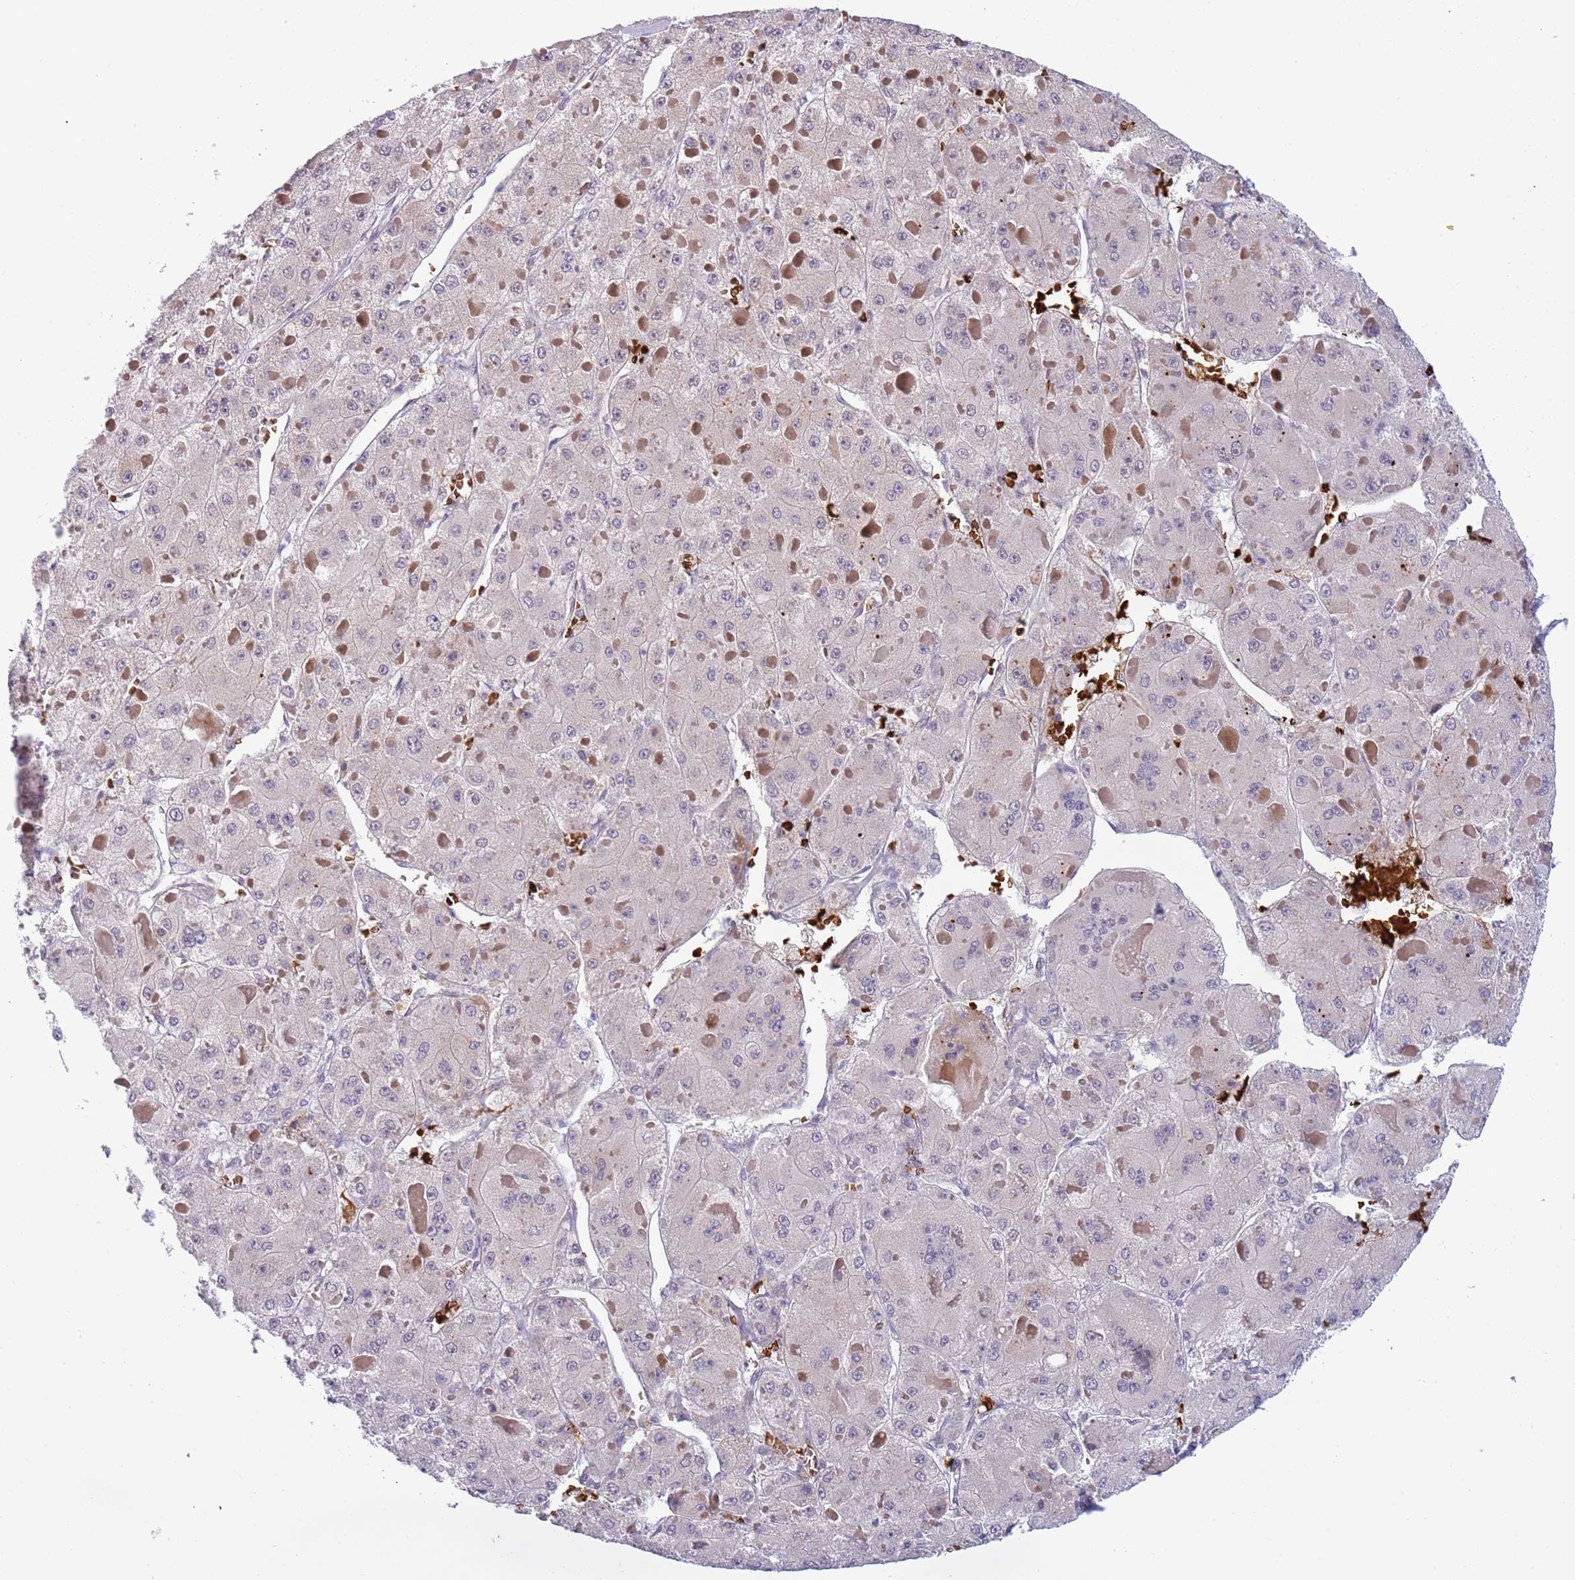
{"staining": {"intensity": "weak", "quantity": "<25%", "location": "cytoplasmic/membranous"}, "tissue": "liver cancer", "cell_type": "Tumor cells", "image_type": "cancer", "snomed": [{"axis": "morphology", "description": "Carcinoma, Hepatocellular, NOS"}, {"axis": "topography", "description": "Liver"}], "caption": "A micrograph of human hepatocellular carcinoma (liver) is negative for staining in tumor cells.", "gene": "LYPD6B", "patient": {"sex": "female", "age": 73}}